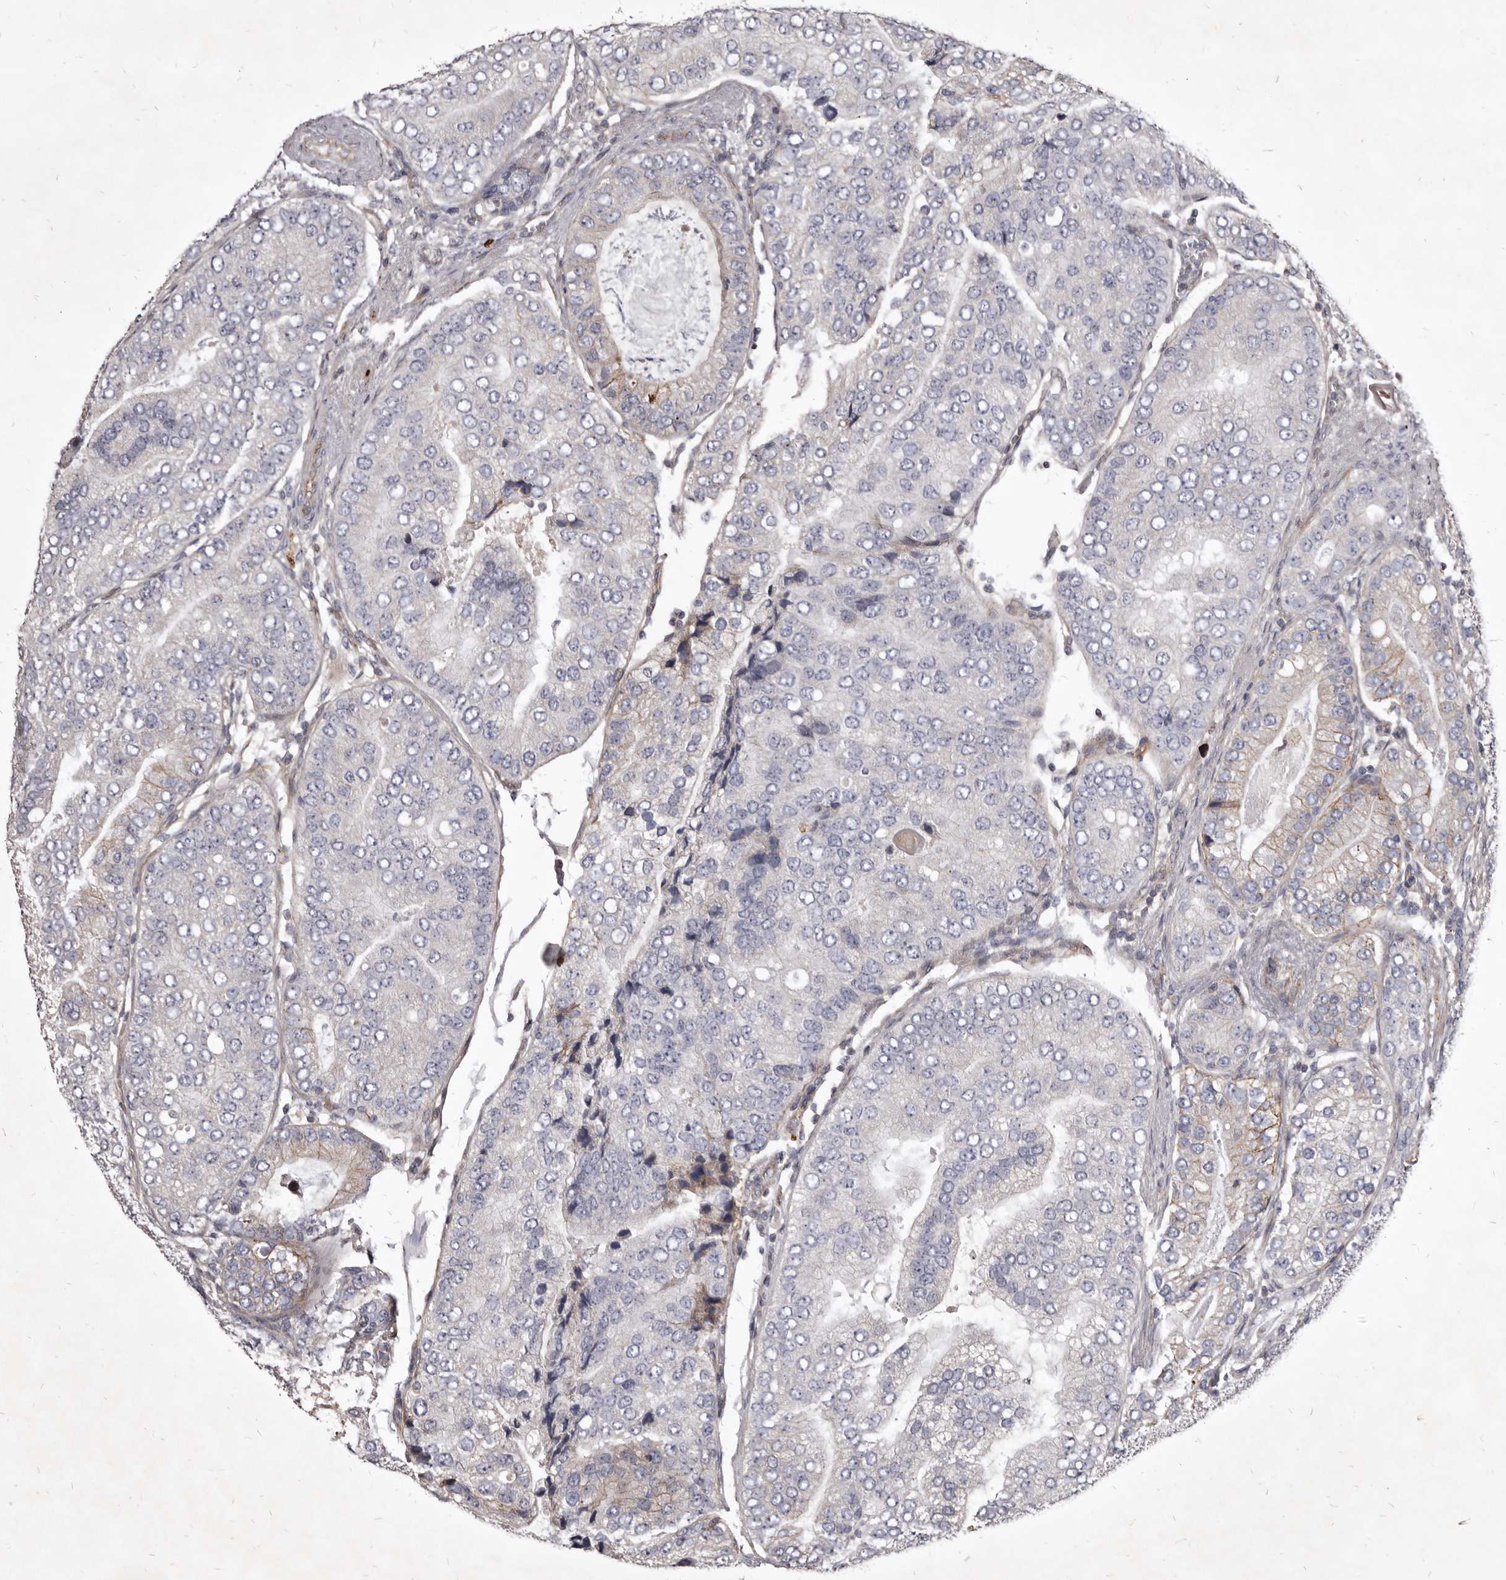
{"staining": {"intensity": "weak", "quantity": "<25%", "location": "cytoplasmic/membranous"}, "tissue": "prostate cancer", "cell_type": "Tumor cells", "image_type": "cancer", "snomed": [{"axis": "morphology", "description": "Adenocarcinoma, High grade"}, {"axis": "topography", "description": "Prostate"}], "caption": "Tumor cells show no significant staining in prostate high-grade adenocarcinoma.", "gene": "FAS", "patient": {"sex": "male", "age": 70}}